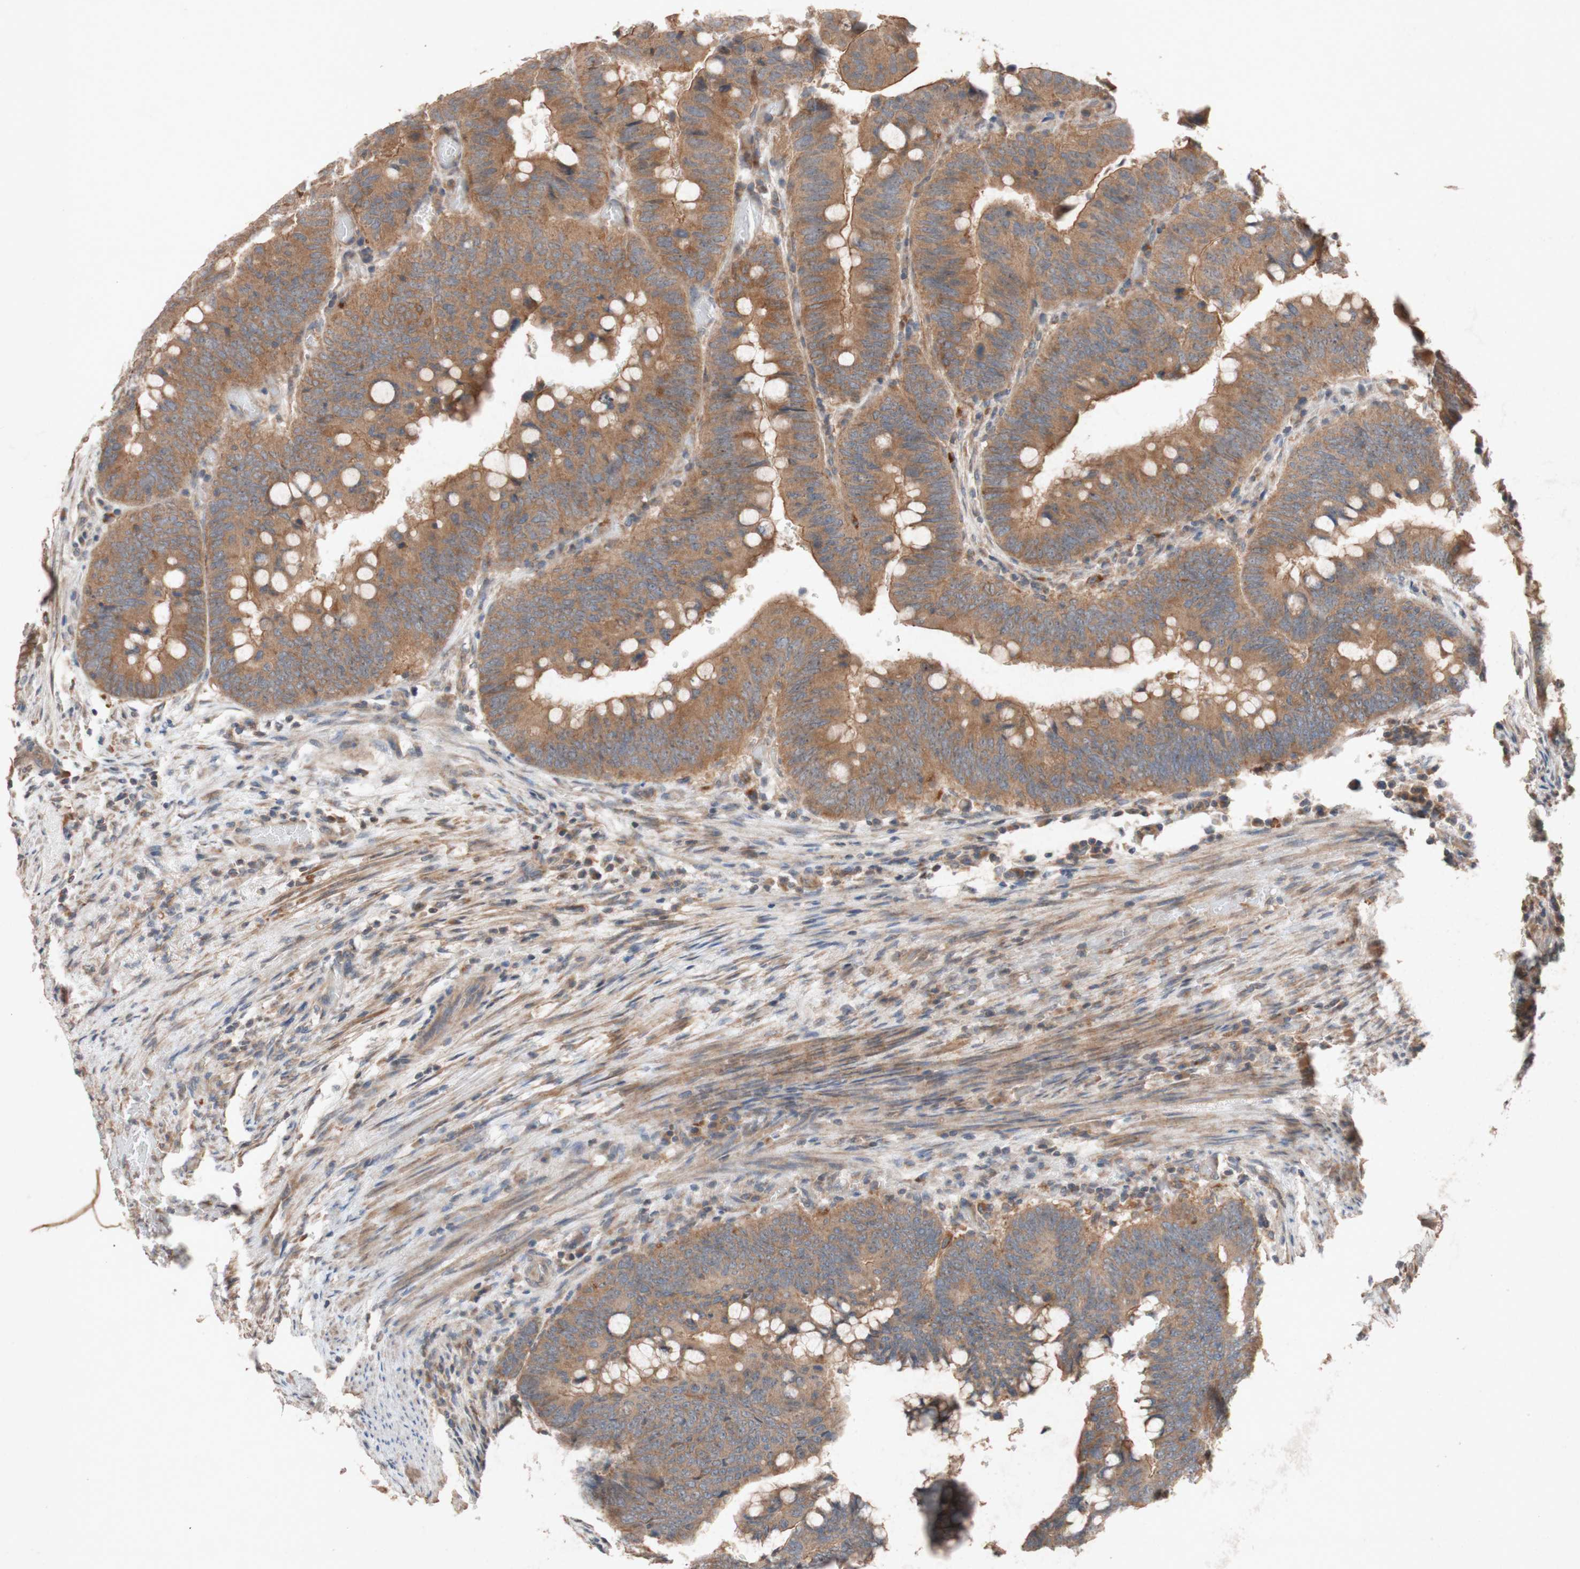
{"staining": {"intensity": "moderate", "quantity": ">75%", "location": "cytoplasmic/membranous"}, "tissue": "colorectal cancer", "cell_type": "Tumor cells", "image_type": "cancer", "snomed": [{"axis": "morphology", "description": "Normal tissue, NOS"}, {"axis": "morphology", "description": "Adenocarcinoma, NOS"}, {"axis": "topography", "description": "Rectum"}, {"axis": "topography", "description": "Peripheral nerve tissue"}], "caption": "Immunohistochemical staining of human colorectal cancer (adenocarcinoma) displays moderate cytoplasmic/membranous protein staining in approximately >75% of tumor cells.", "gene": "ATP6V1F", "patient": {"sex": "male", "age": 92}}